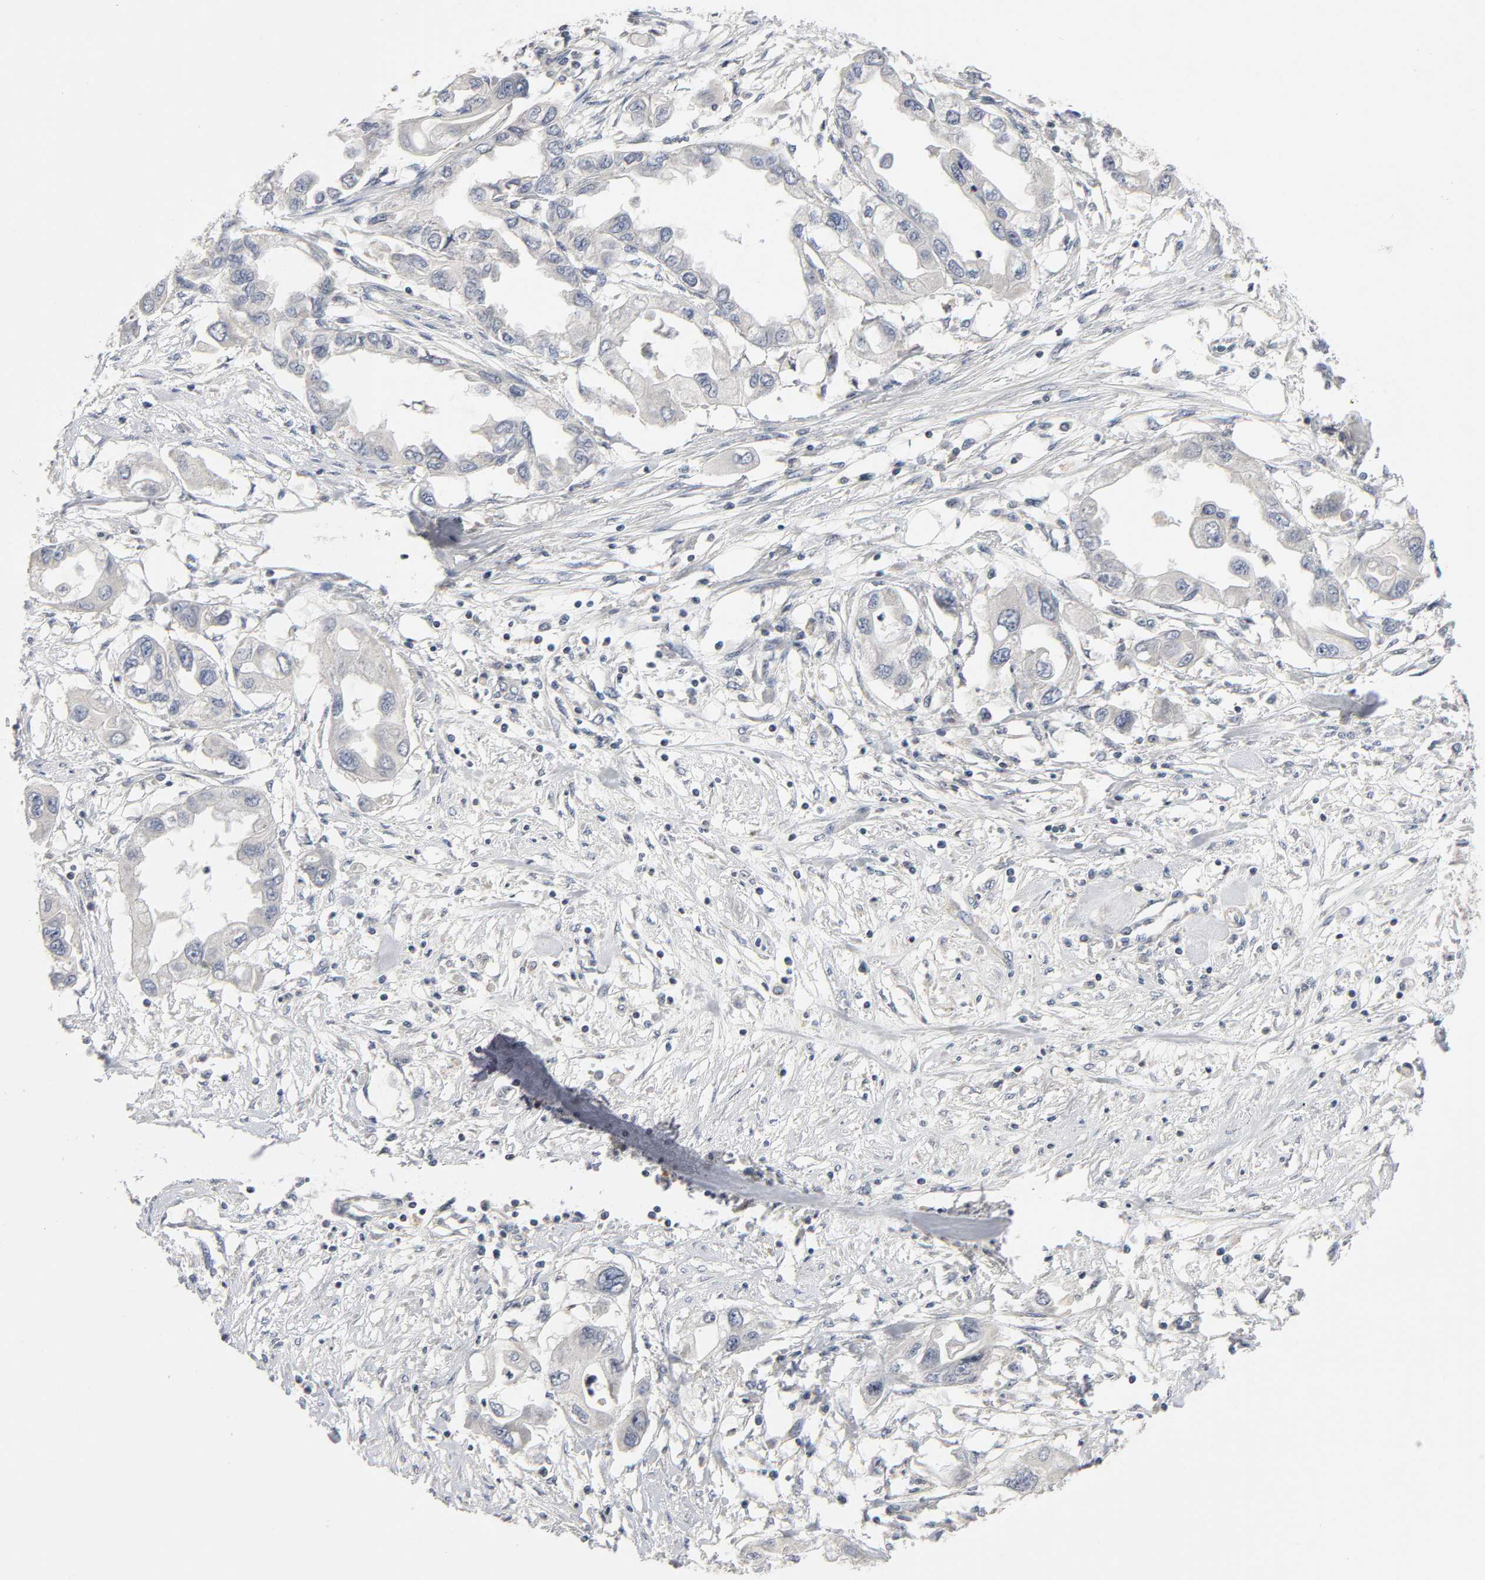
{"staining": {"intensity": "negative", "quantity": "none", "location": "none"}, "tissue": "endometrial cancer", "cell_type": "Tumor cells", "image_type": "cancer", "snomed": [{"axis": "morphology", "description": "Adenocarcinoma, NOS"}, {"axis": "topography", "description": "Endometrium"}], "caption": "Tumor cells show no significant staining in endometrial cancer.", "gene": "NRP1", "patient": {"sex": "female", "age": 67}}